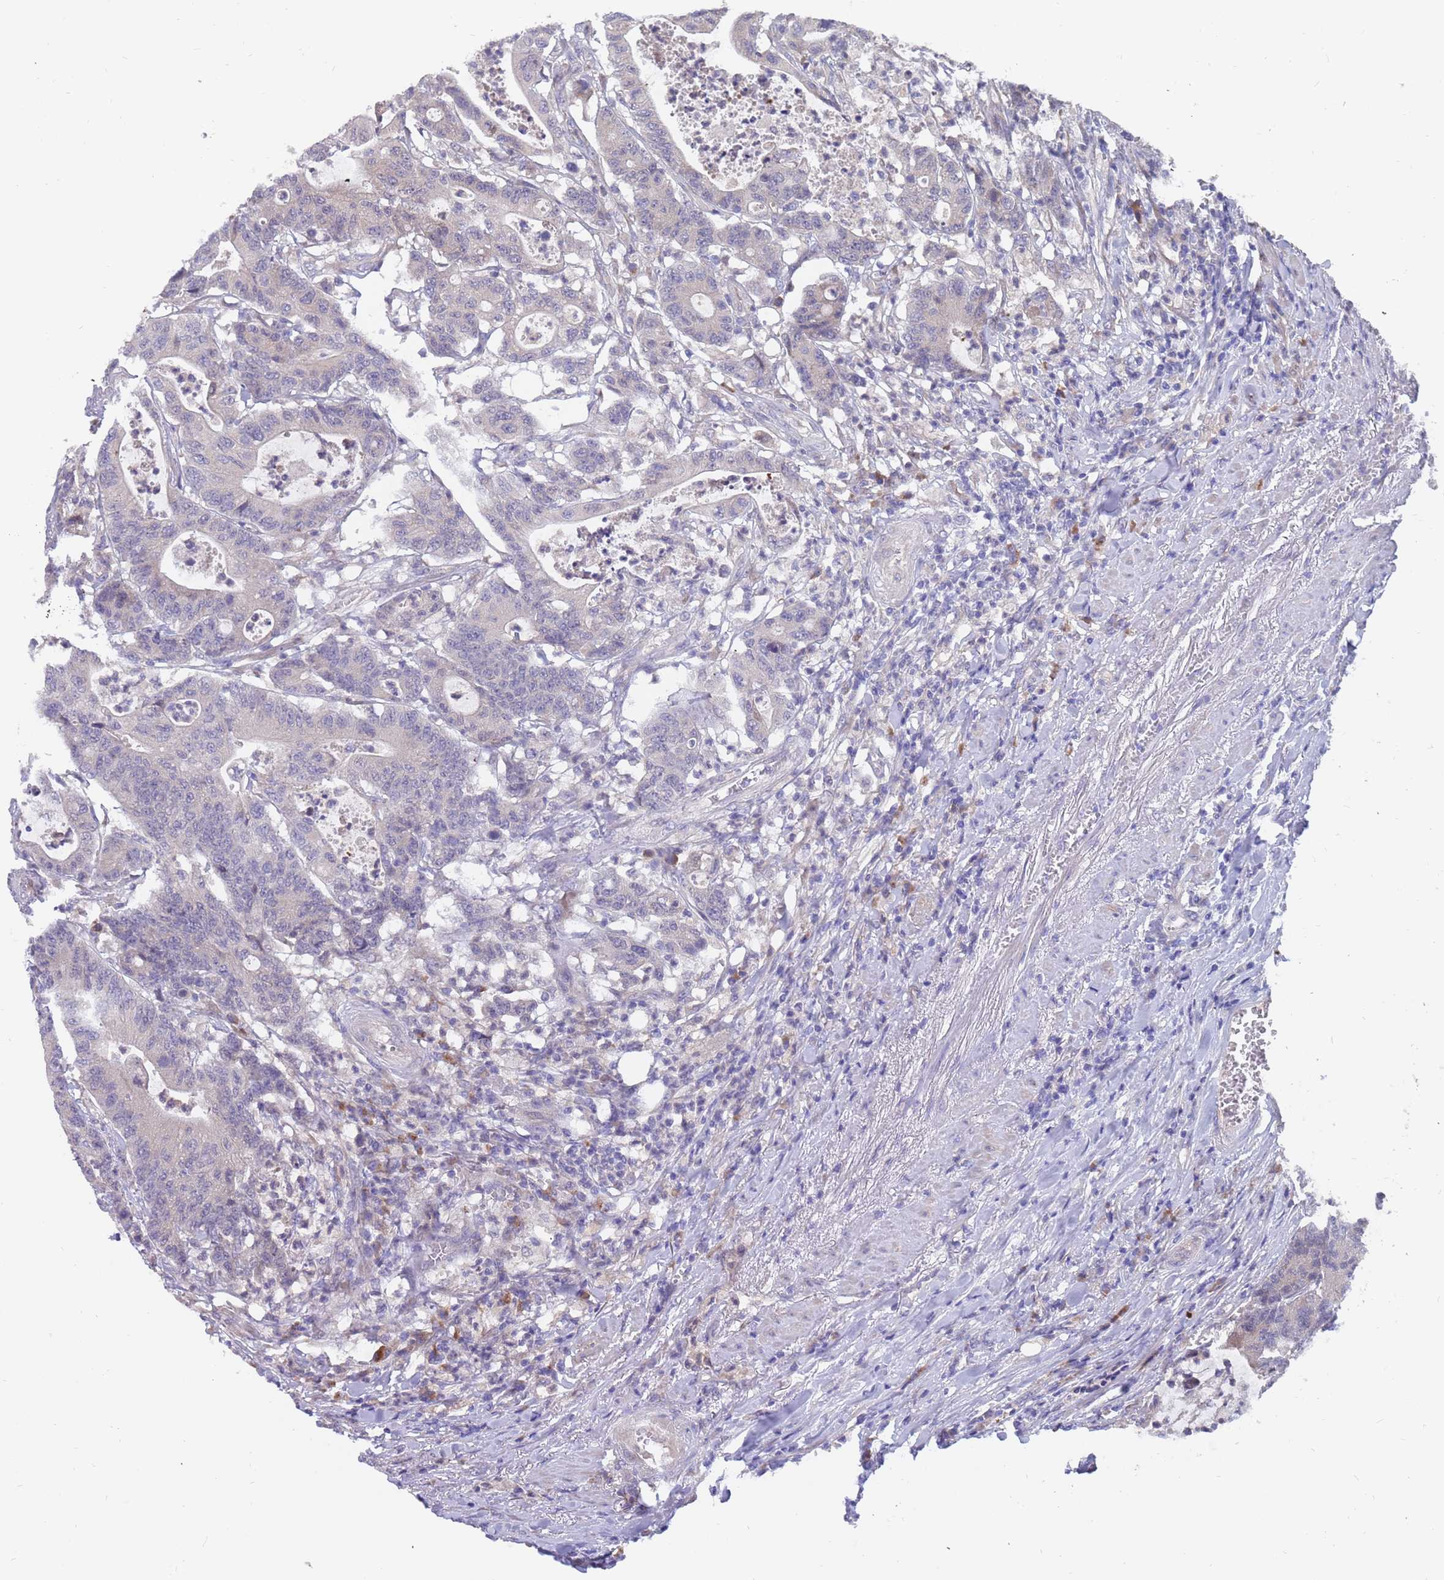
{"staining": {"intensity": "negative", "quantity": "none", "location": "none"}, "tissue": "colorectal cancer", "cell_type": "Tumor cells", "image_type": "cancer", "snomed": [{"axis": "morphology", "description": "Adenocarcinoma, NOS"}, {"axis": "topography", "description": "Colon"}], "caption": "IHC photomicrograph of neoplastic tissue: human adenocarcinoma (colorectal) stained with DAB (3,3'-diaminobenzidine) exhibits no significant protein staining in tumor cells.", "gene": "ZNF746", "patient": {"sex": "female", "age": 84}}